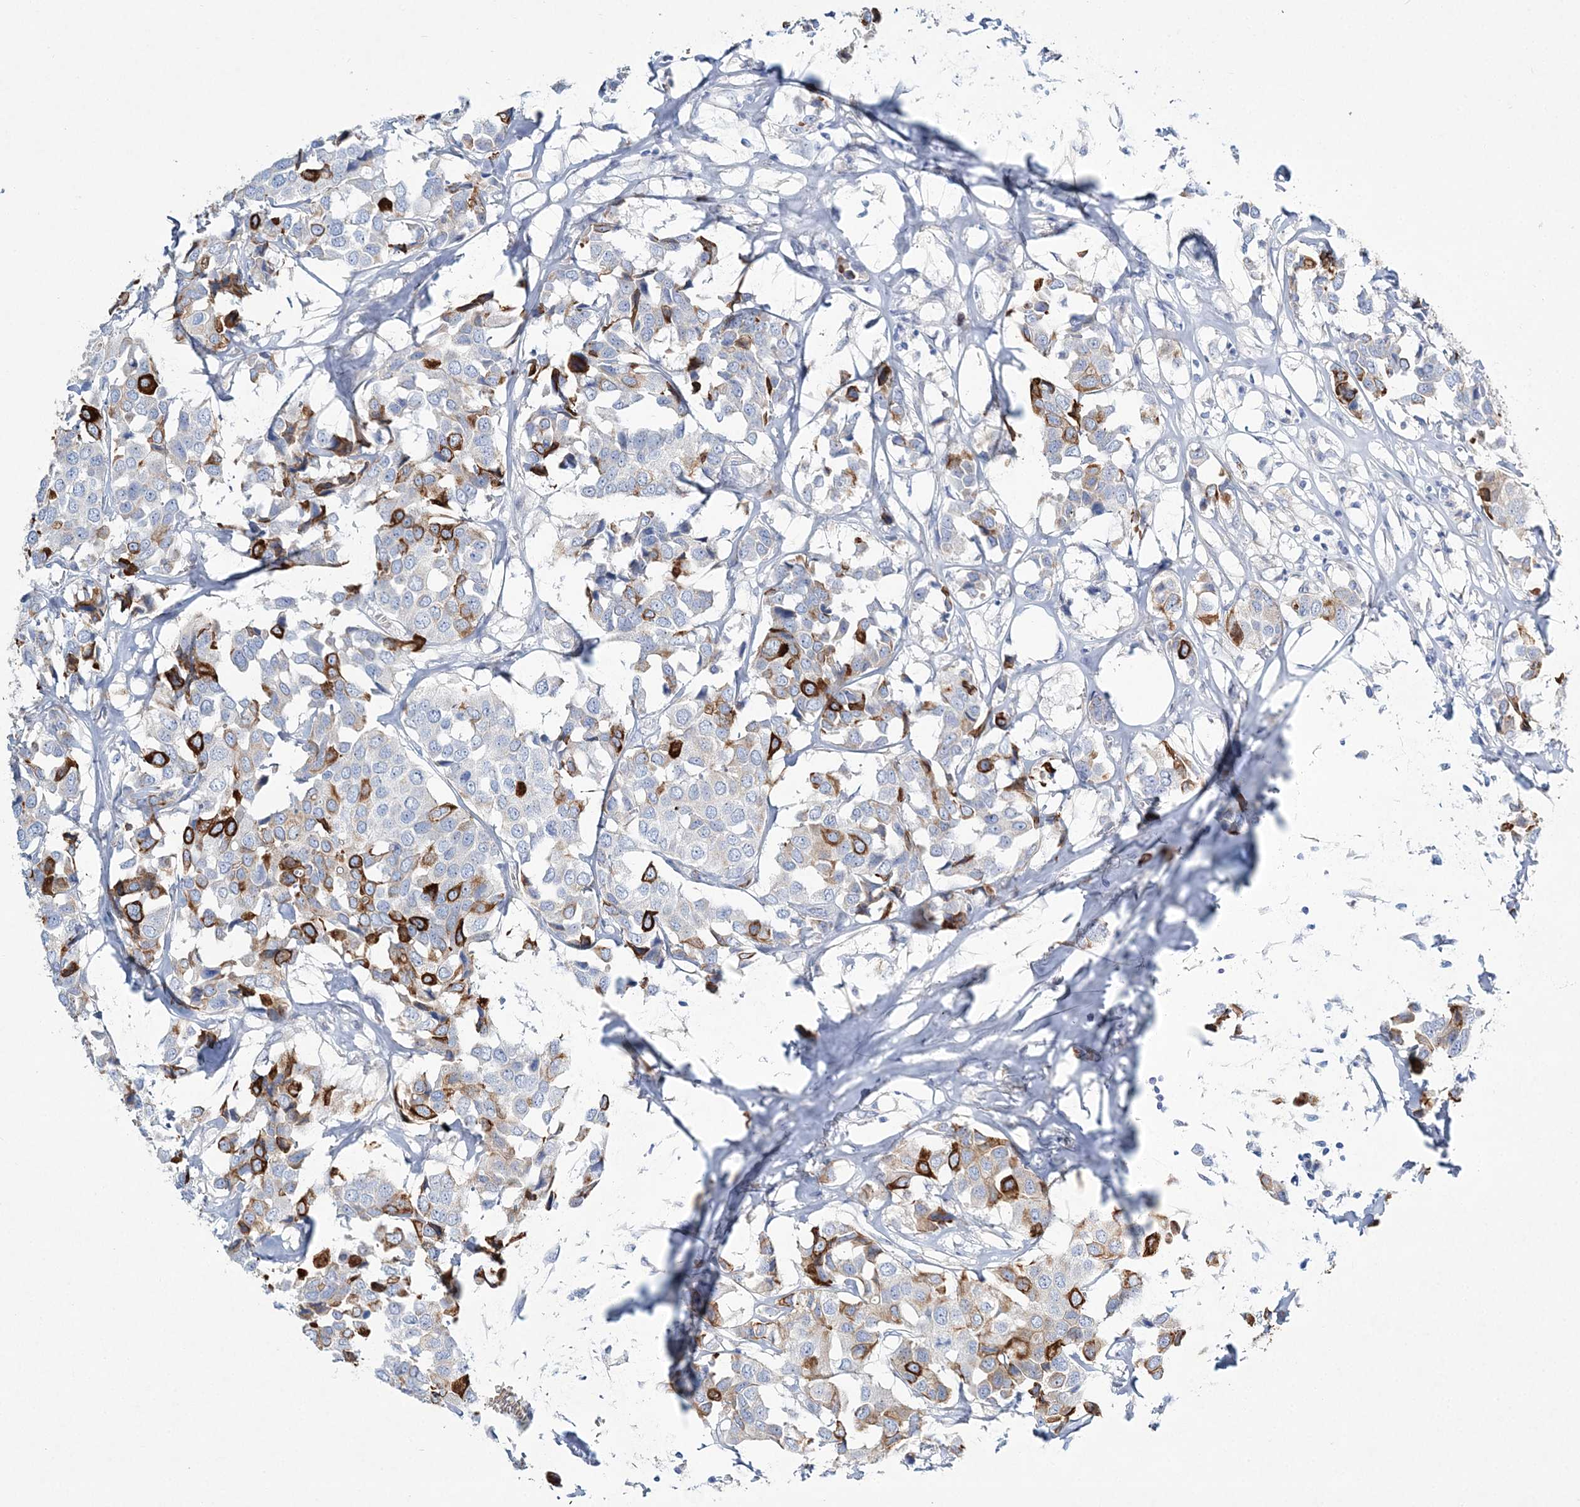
{"staining": {"intensity": "strong", "quantity": "<25%", "location": "cytoplasmic/membranous"}, "tissue": "breast cancer", "cell_type": "Tumor cells", "image_type": "cancer", "snomed": [{"axis": "morphology", "description": "Duct carcinoma"}, {"axis": "topography", "description": "Breast"}], "caption": "A brown stain shows strong cytoplasmic/membranous expression of a protein in invasive ductal carcinoma (breast) tumor cells.", "gene": "ADGRL1", "patient": {"sex": "female", "age": 80}}